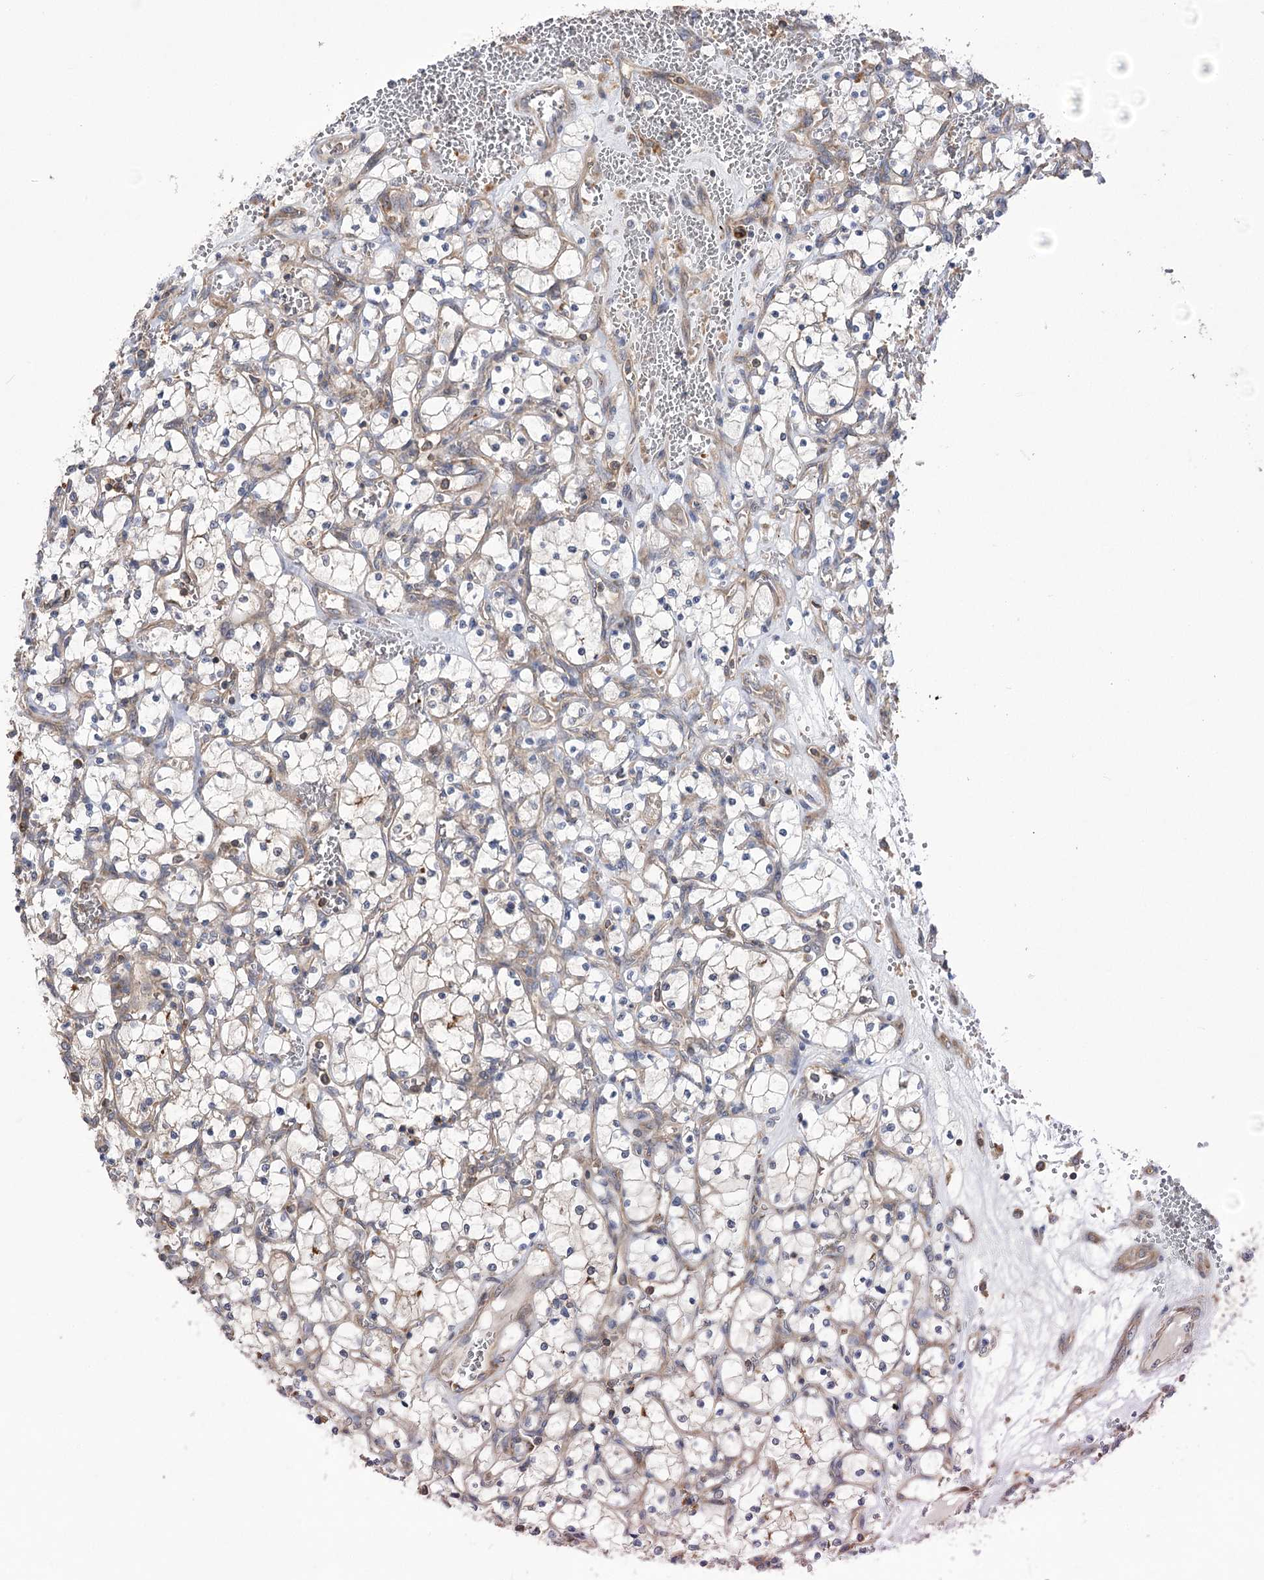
{"staining": {"intensity": "negative", "quantity": "none", "location": "none"}, "tissue": "renal cancer", "cell_type": "Tumor cells", "image_type": "cancer", "snomed": [{"axis": "morphology", "description": "Adenocarcinoma, NOS"}, {"axis": "topography", "description": "Kidney"}], "caption": "This is a histopathology image of IHC staining of renal cancer (adenocarcinoma), which shows no staining in tumor cells.", "gene": "VPS37B", "patient": {"sex": "female", "age": 69}}